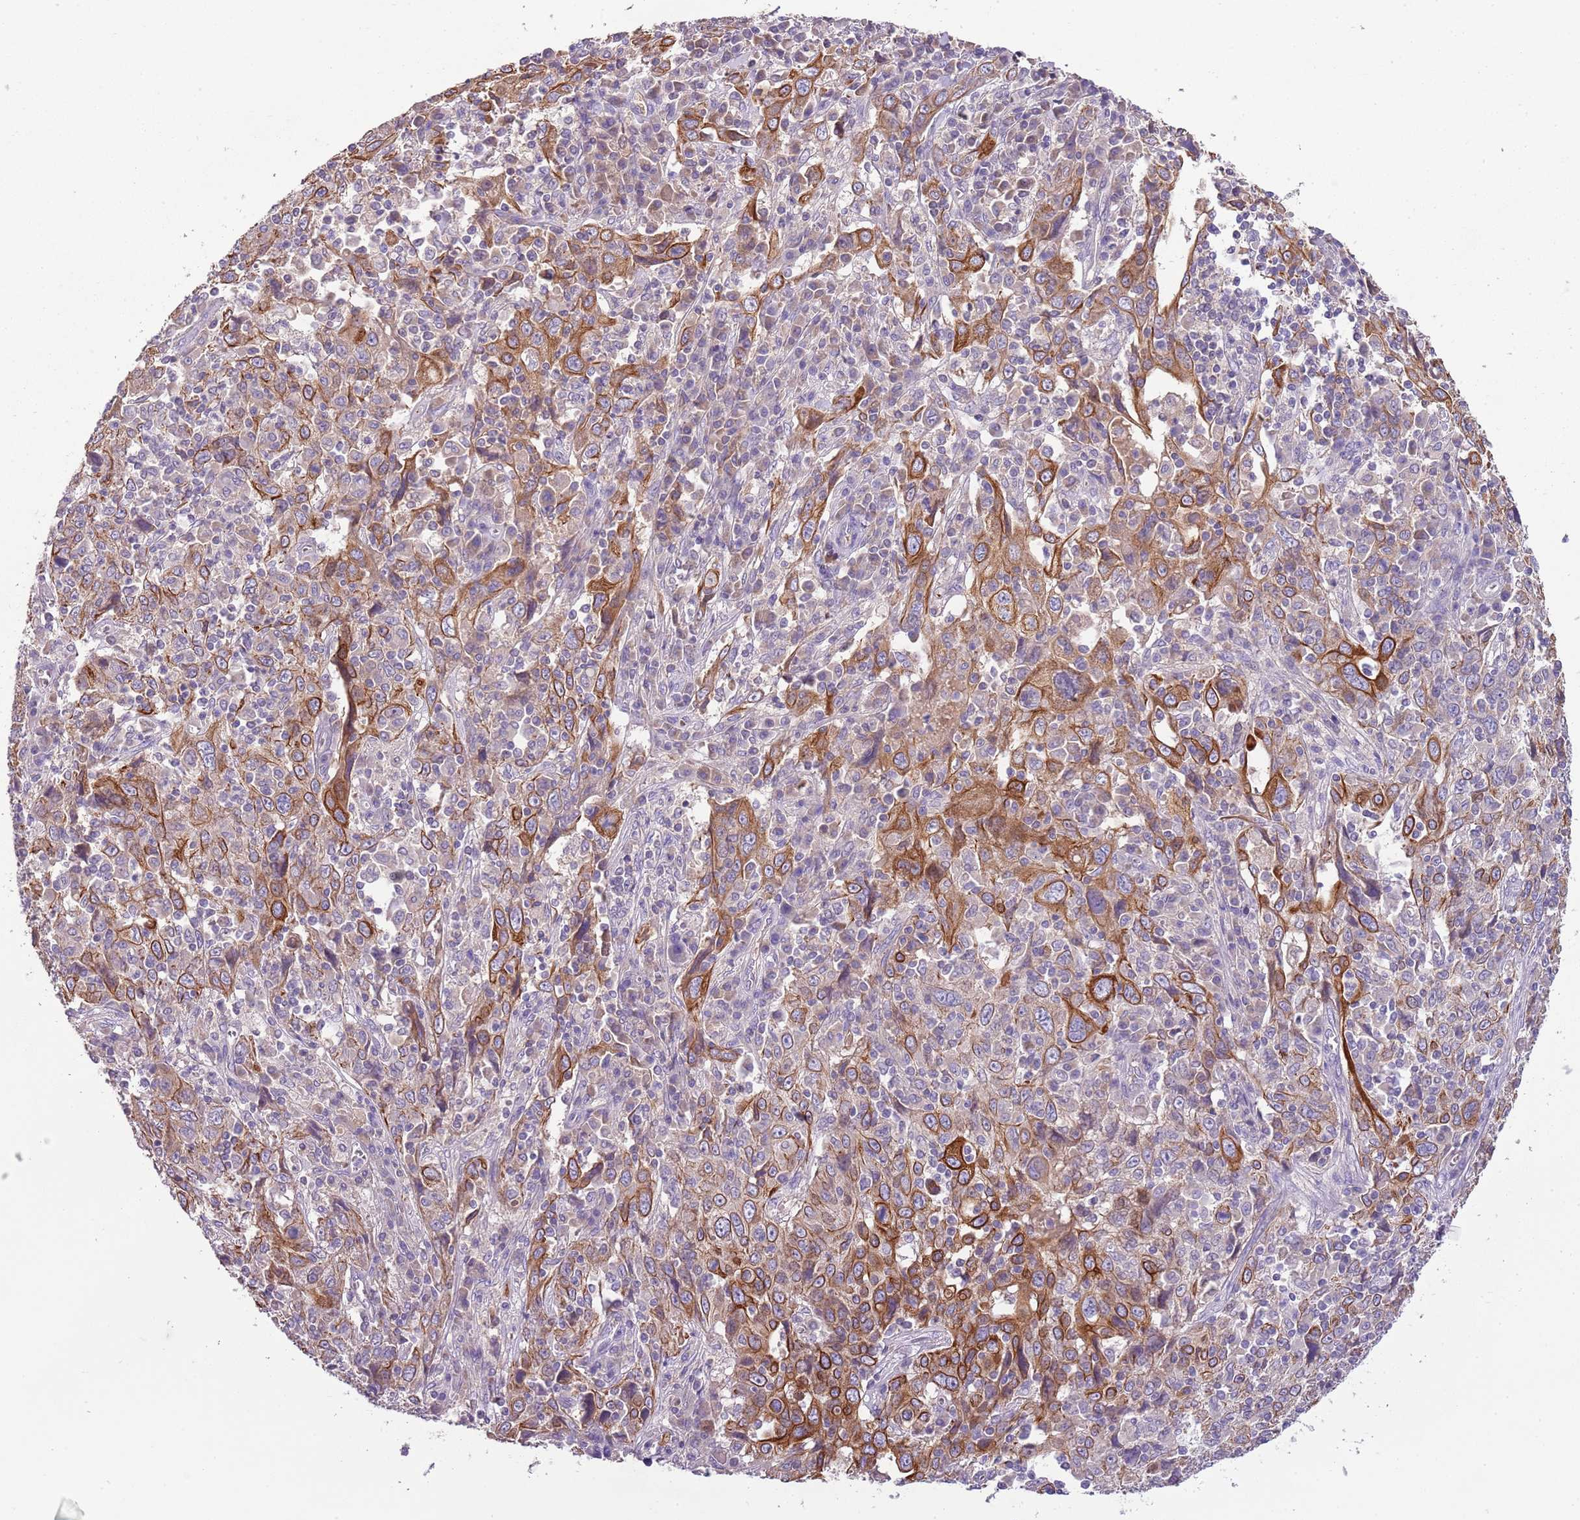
{"staining": {"intensity": "strong", "quantity": "25%-75%", "location": "cytoplasmic/membranous"}, "tissue": "cervical cancer", "cell_type": "Tumor cells", "image_type": "cancer", "snomed": [{"axis": "morphology", "description": "Squamous cell carcinoma, NOS"}, {"axis": "topography", "description": "Cervix"}], "caption": "The immunohistochemical stain highlights strong cytoplasmic/membranous positivity in tumor cells of cervical cancer (squamous cell carcinoma) tissue.", "gene": "HES3", "patient": {"sex": "female", "age": 46}}